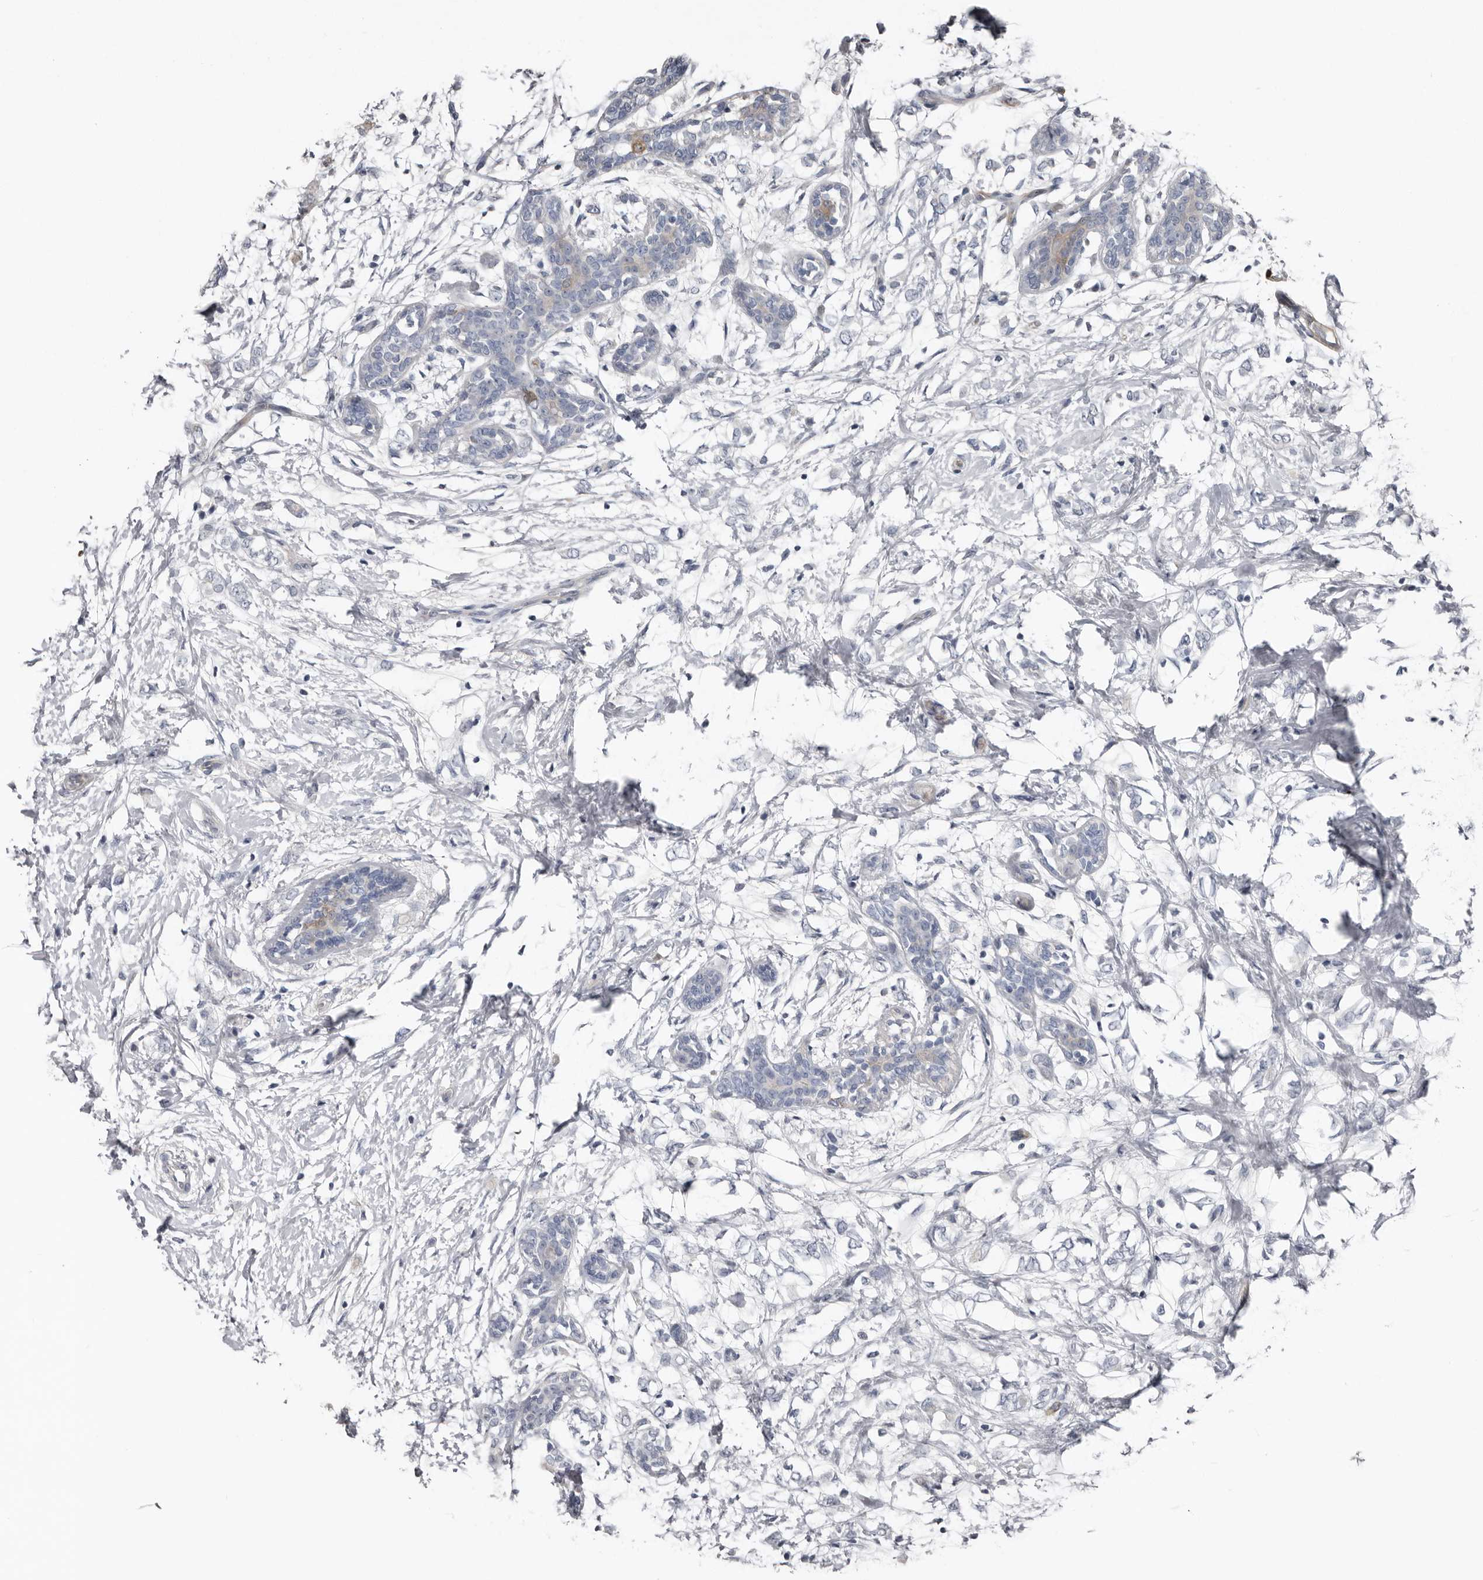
{"staining": {"intensity": "negative", "quantity": "none", "location": "none"}, "tissue": "breast cancer", "cell_type": "Tumor cells", "image_type": "cancer", "snomed": [{"axis": "morphology", "description": "Normal tissue, NOS"}, {"axis": "morphology", "description": "Lobular carcinoma"}, {"axis": "topography", "description": "Breast"}], "caption": "There is no significant staining in tumor cells of breast cancer (lobular carcinoma).", "gene": "FABP7", "patient": {"sex": "female", "age": 47}}